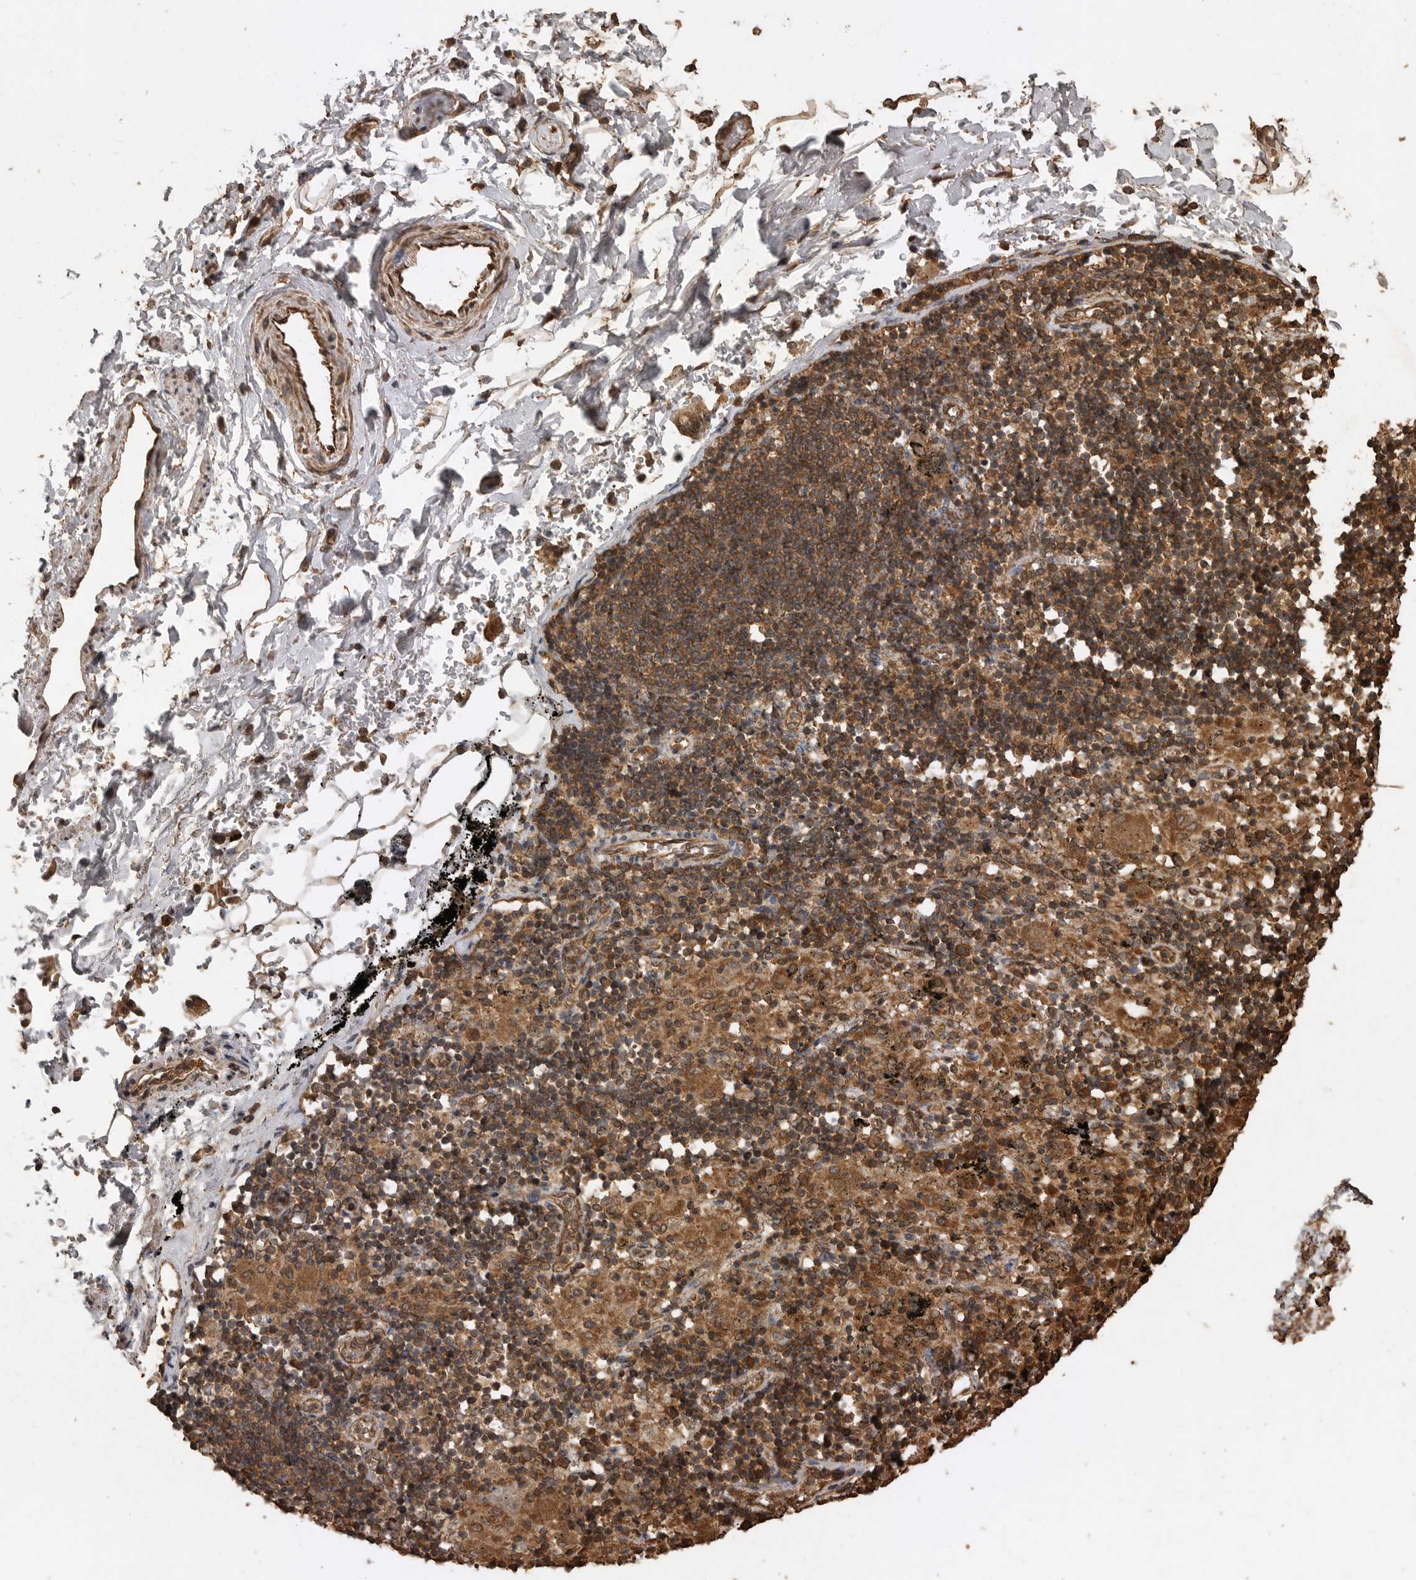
{"staining": {"intensity": "weak", "quantity": ">75%", "location": "cytoplasmic/membranous"}, "tissue": "adipose tissue", "cell_type": "Adipocytes", "image_type": "normal", "snomed": [{"axis": "morphology", "description": "Normal tissue, NOS"}, {"axis": "topography", "description": "Cartilage tissue"}, {"axis": "topography", "description": "Lung"}], "caption": "Protein staining of unremarkable adipose tissue reveals weak cytoplasmic/membranous expression in about >75% of adipocytes.", "gene": "PINK1", "patient": {"sex": "female", "age": 77}}